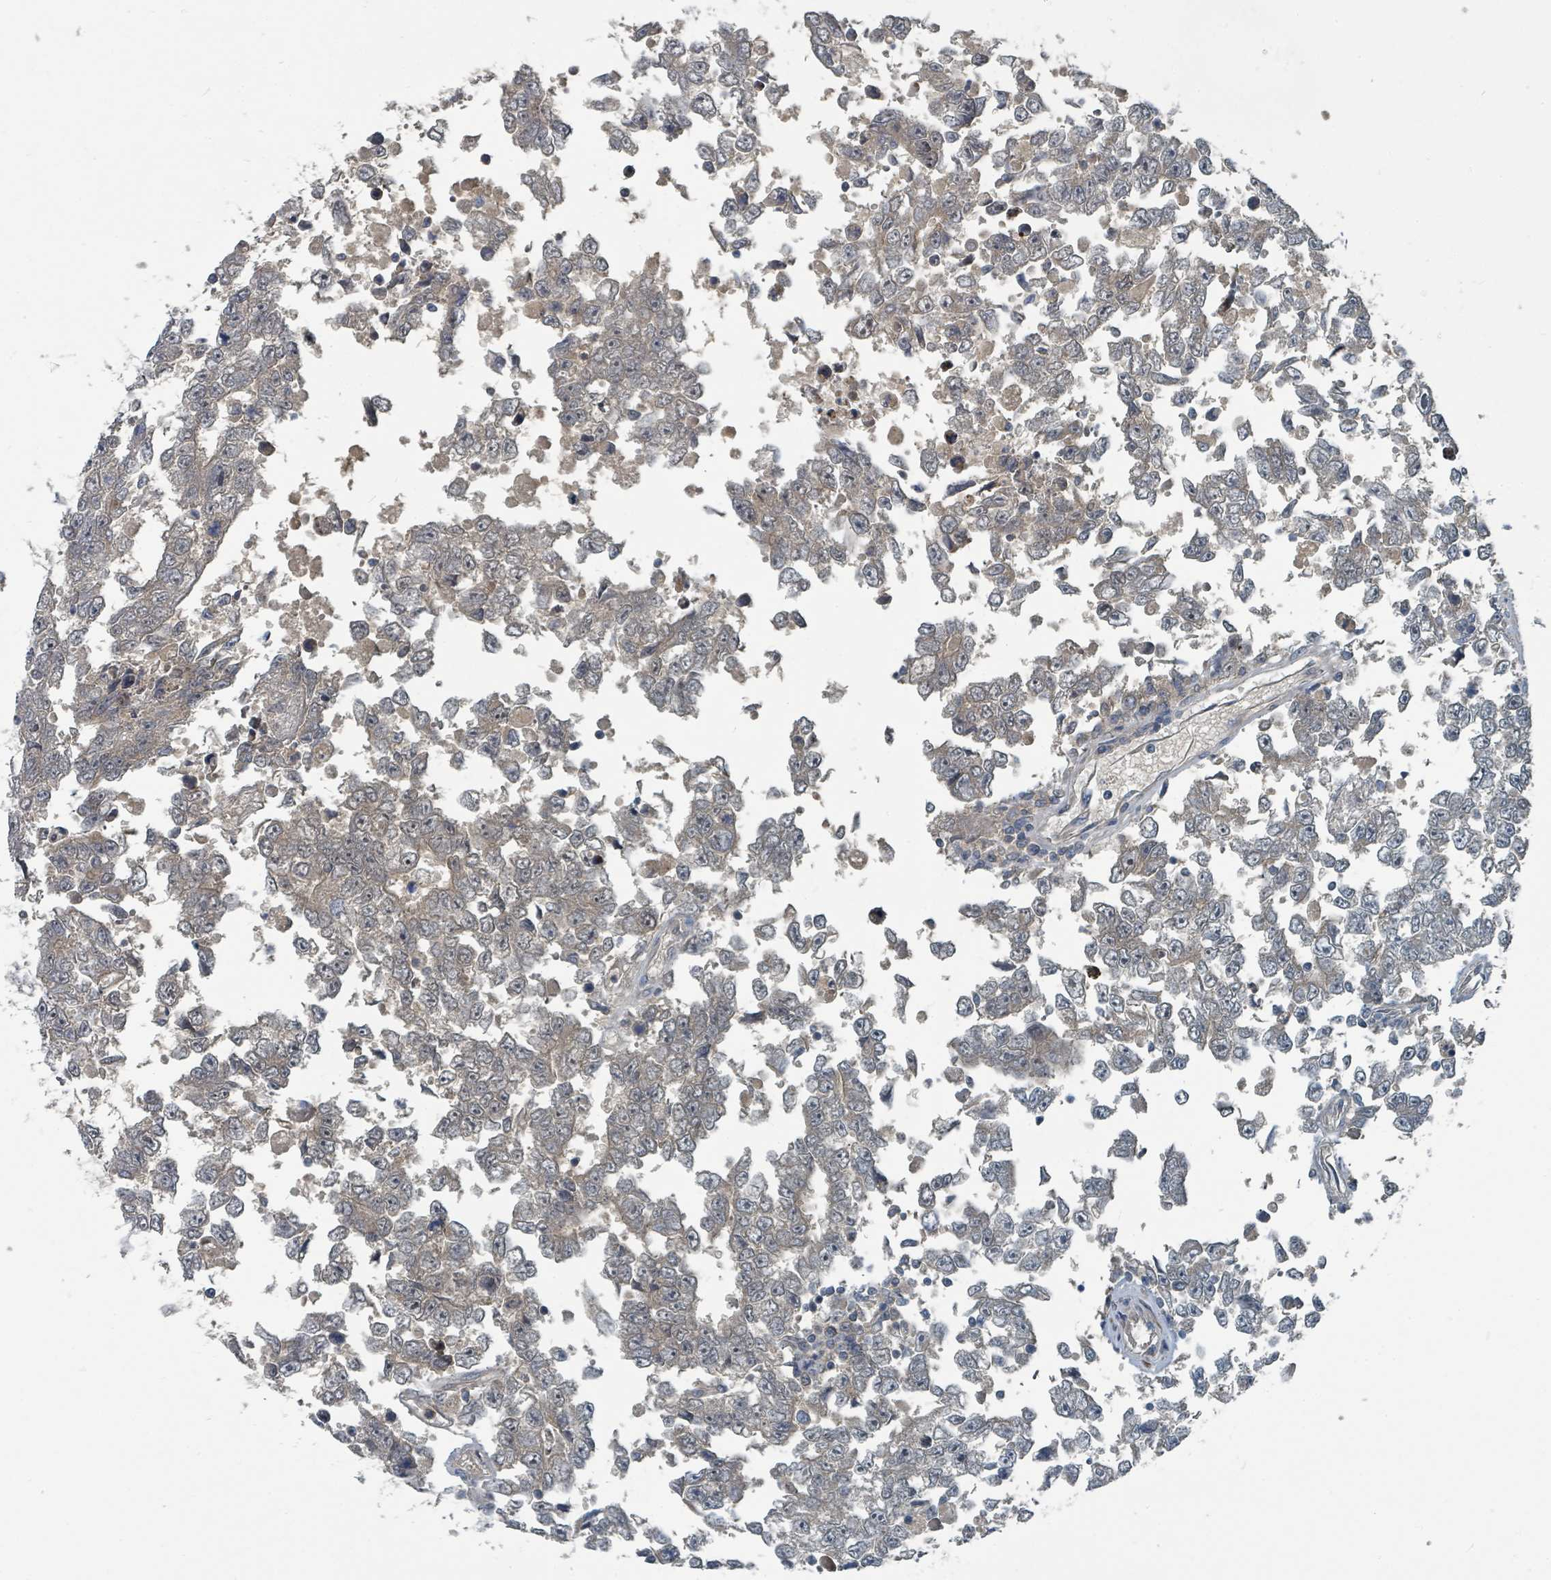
{"staining": {"intensity": "weak", "quantity": "<25%", "location": "cytoplasmic/membranous"}, "tissue": "testis cancer", "cell_type": "Tumor cells", "image_type": "cancer", "snomed": [{"axis": "morphology", "description": "Carcinoma, Embryonal, NOS"}, {"axis": "topography", "description": "Testis"}], "caption": "Immunohistochemistry image of testis cancer (embryonal carcinoma) stained for a protein (brown), which shows no expression in tumor cells. Brightfield microscopy of immunohistochemistry stained with DAB (3,3'-diaminobenzidine) (brown) and hematoxylin (blue), captured at high magnification.", "gene": "SLC44A5", "patient": {"sex": "male", "age": 25}}